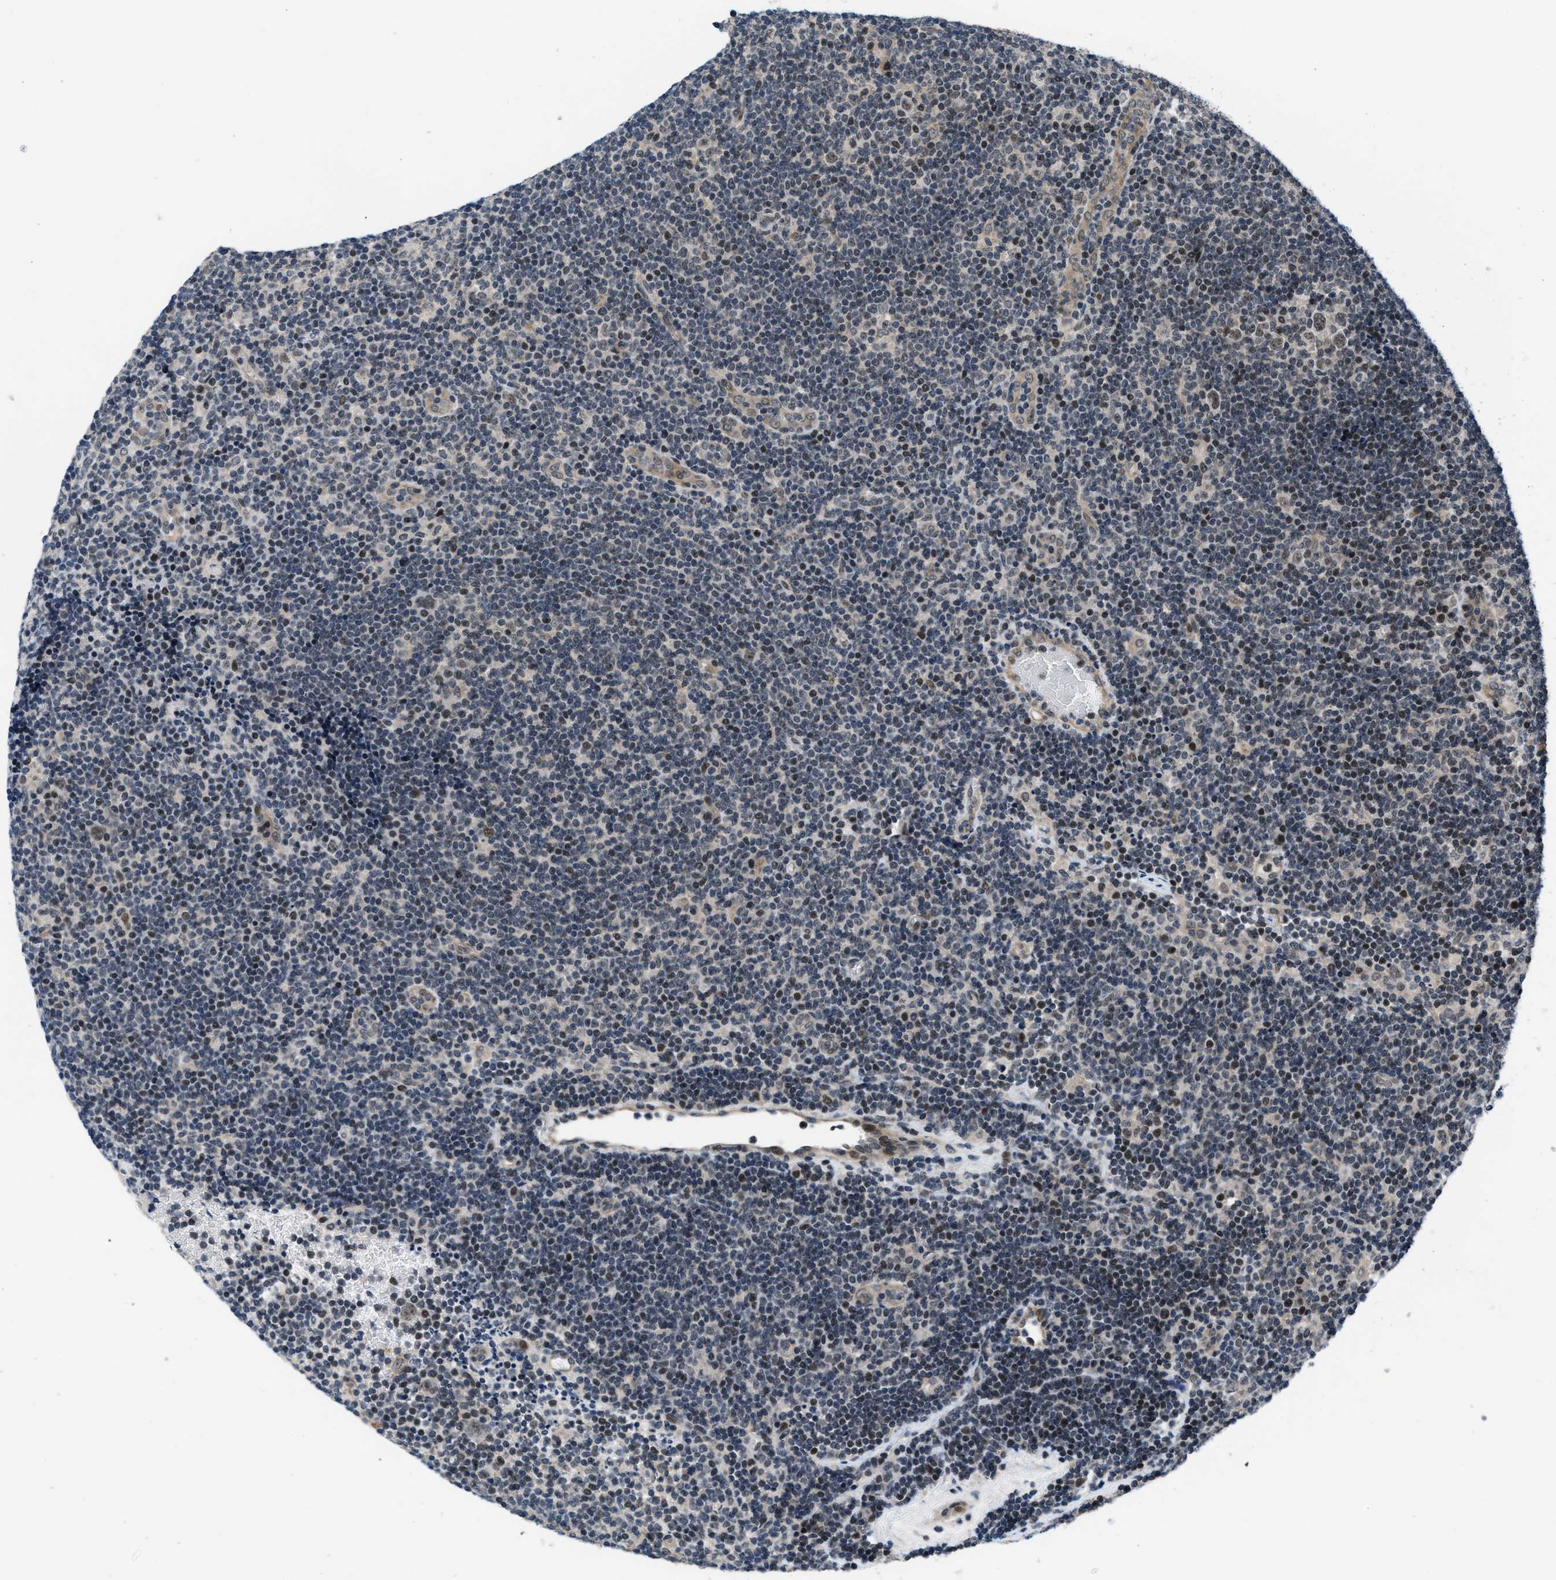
{"staining": {"intensity": "moderate", "quantity": "25%-75%", "location": "nuclear"}, "tissue": "lymphoma", "cell_type": "Tumor cells", "image_type": "cancer", "snomed": [{"axis": "morphology", "description": "Hodgkin's disease, NOS"}, {"axis": "topography", "description": "Lymph node"}], "caption": "Protein staining by immunohistochemistry exhibits moderate nuclear expression in approximately 25%-75% of tumor cells in lymphoma.", "gene": "SETD5", "patient": {"sex": "female", "age": 57}}